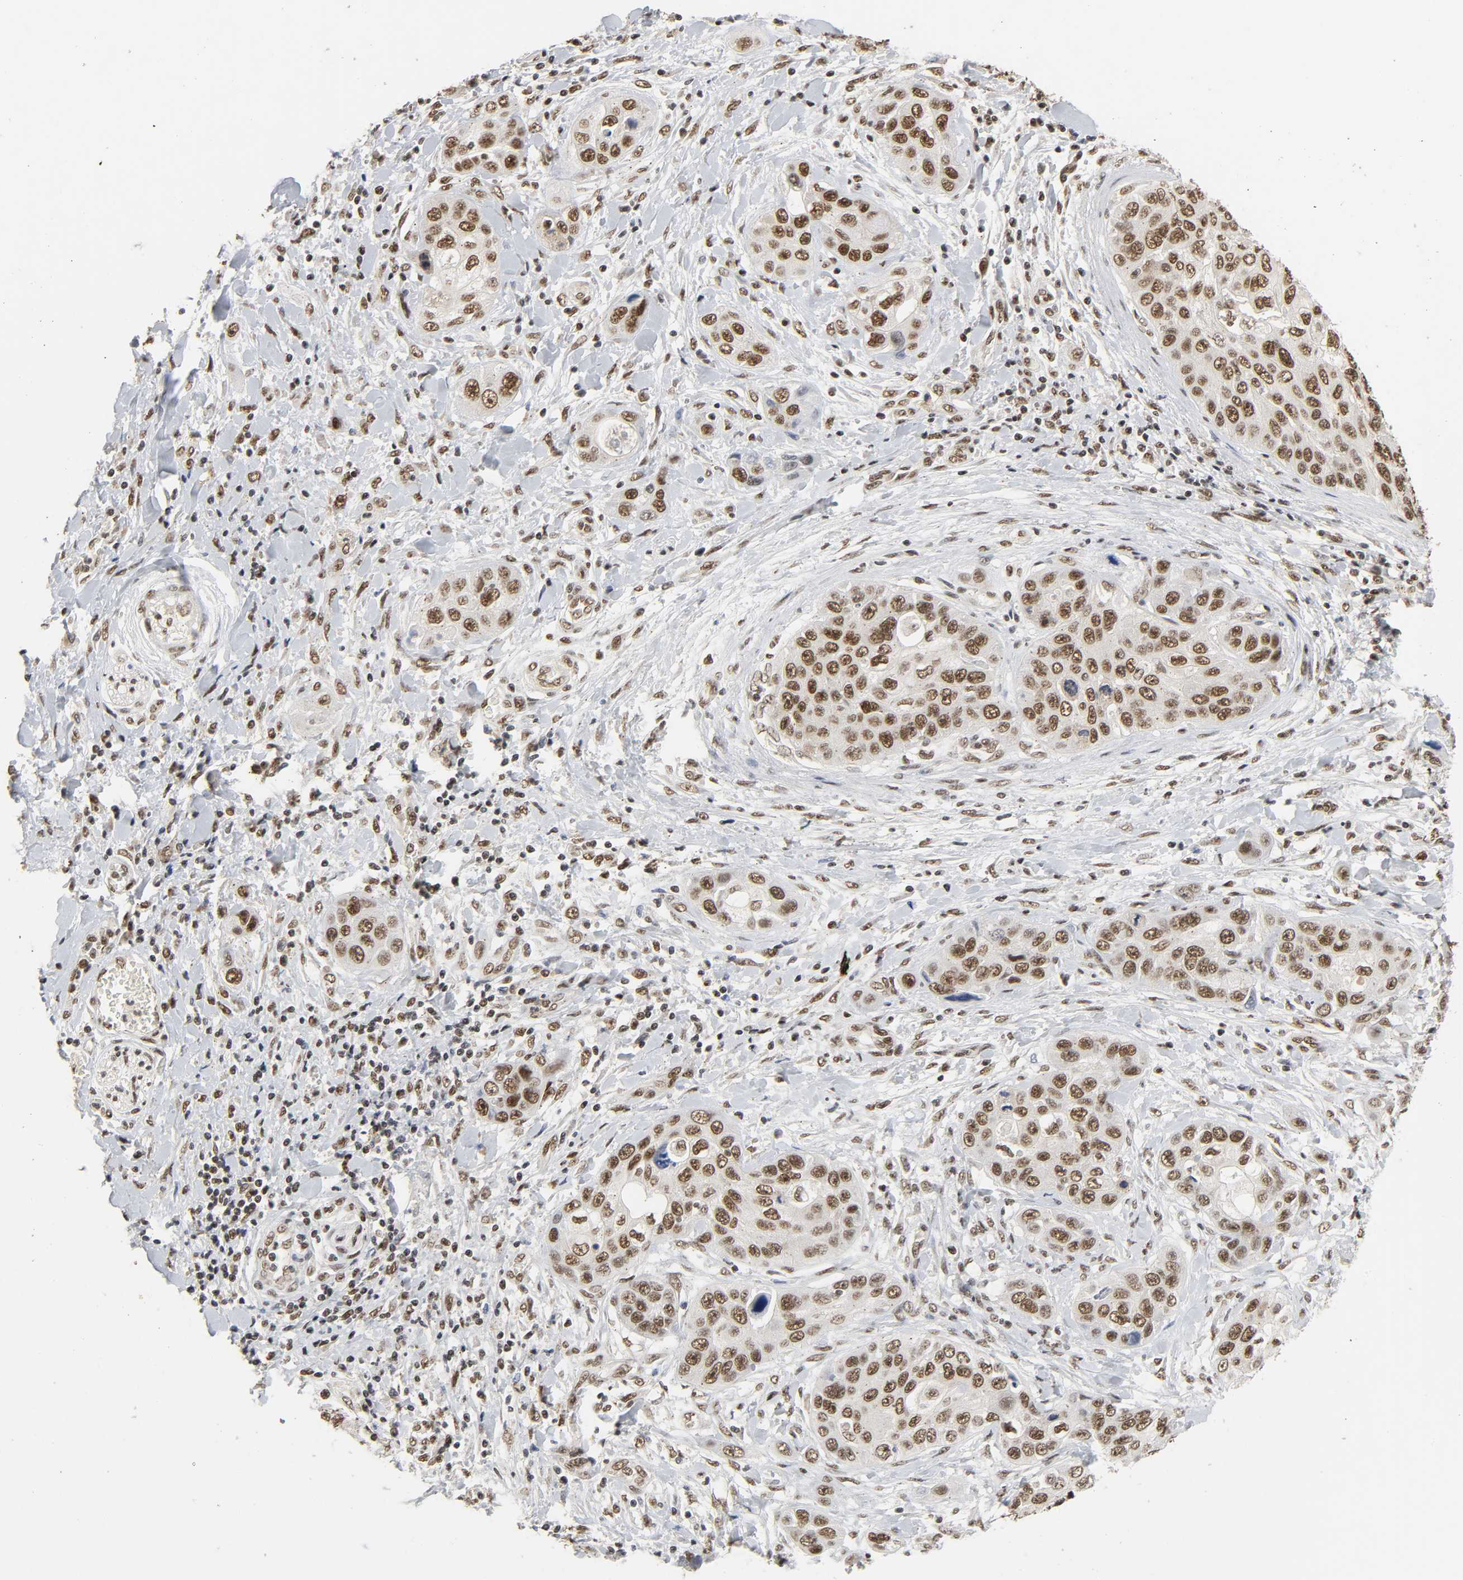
{"staining": {"intensity": "moderate", "quantity": ">75%", "location": "nuclear"}, "tissue": "pancreatic cancer", "cell_type": "Tumor cells", "image_type": "cancer", "snomed": [{"axis": "morphology", "description": "Adenocarcinoma, NOS"}, {"axis": "topography", "description": "Pancreas"}], "caption": "Protein analysis of adenocarcinoma (pancreatic) tissue reveals moderate nuclear positivity in approximately >75% of tumor cells. (Brightfield microscopy of DAB IHC at high magnification).", "gene": "NCOA6", "patient": {"sex": "female", "age": 70}}